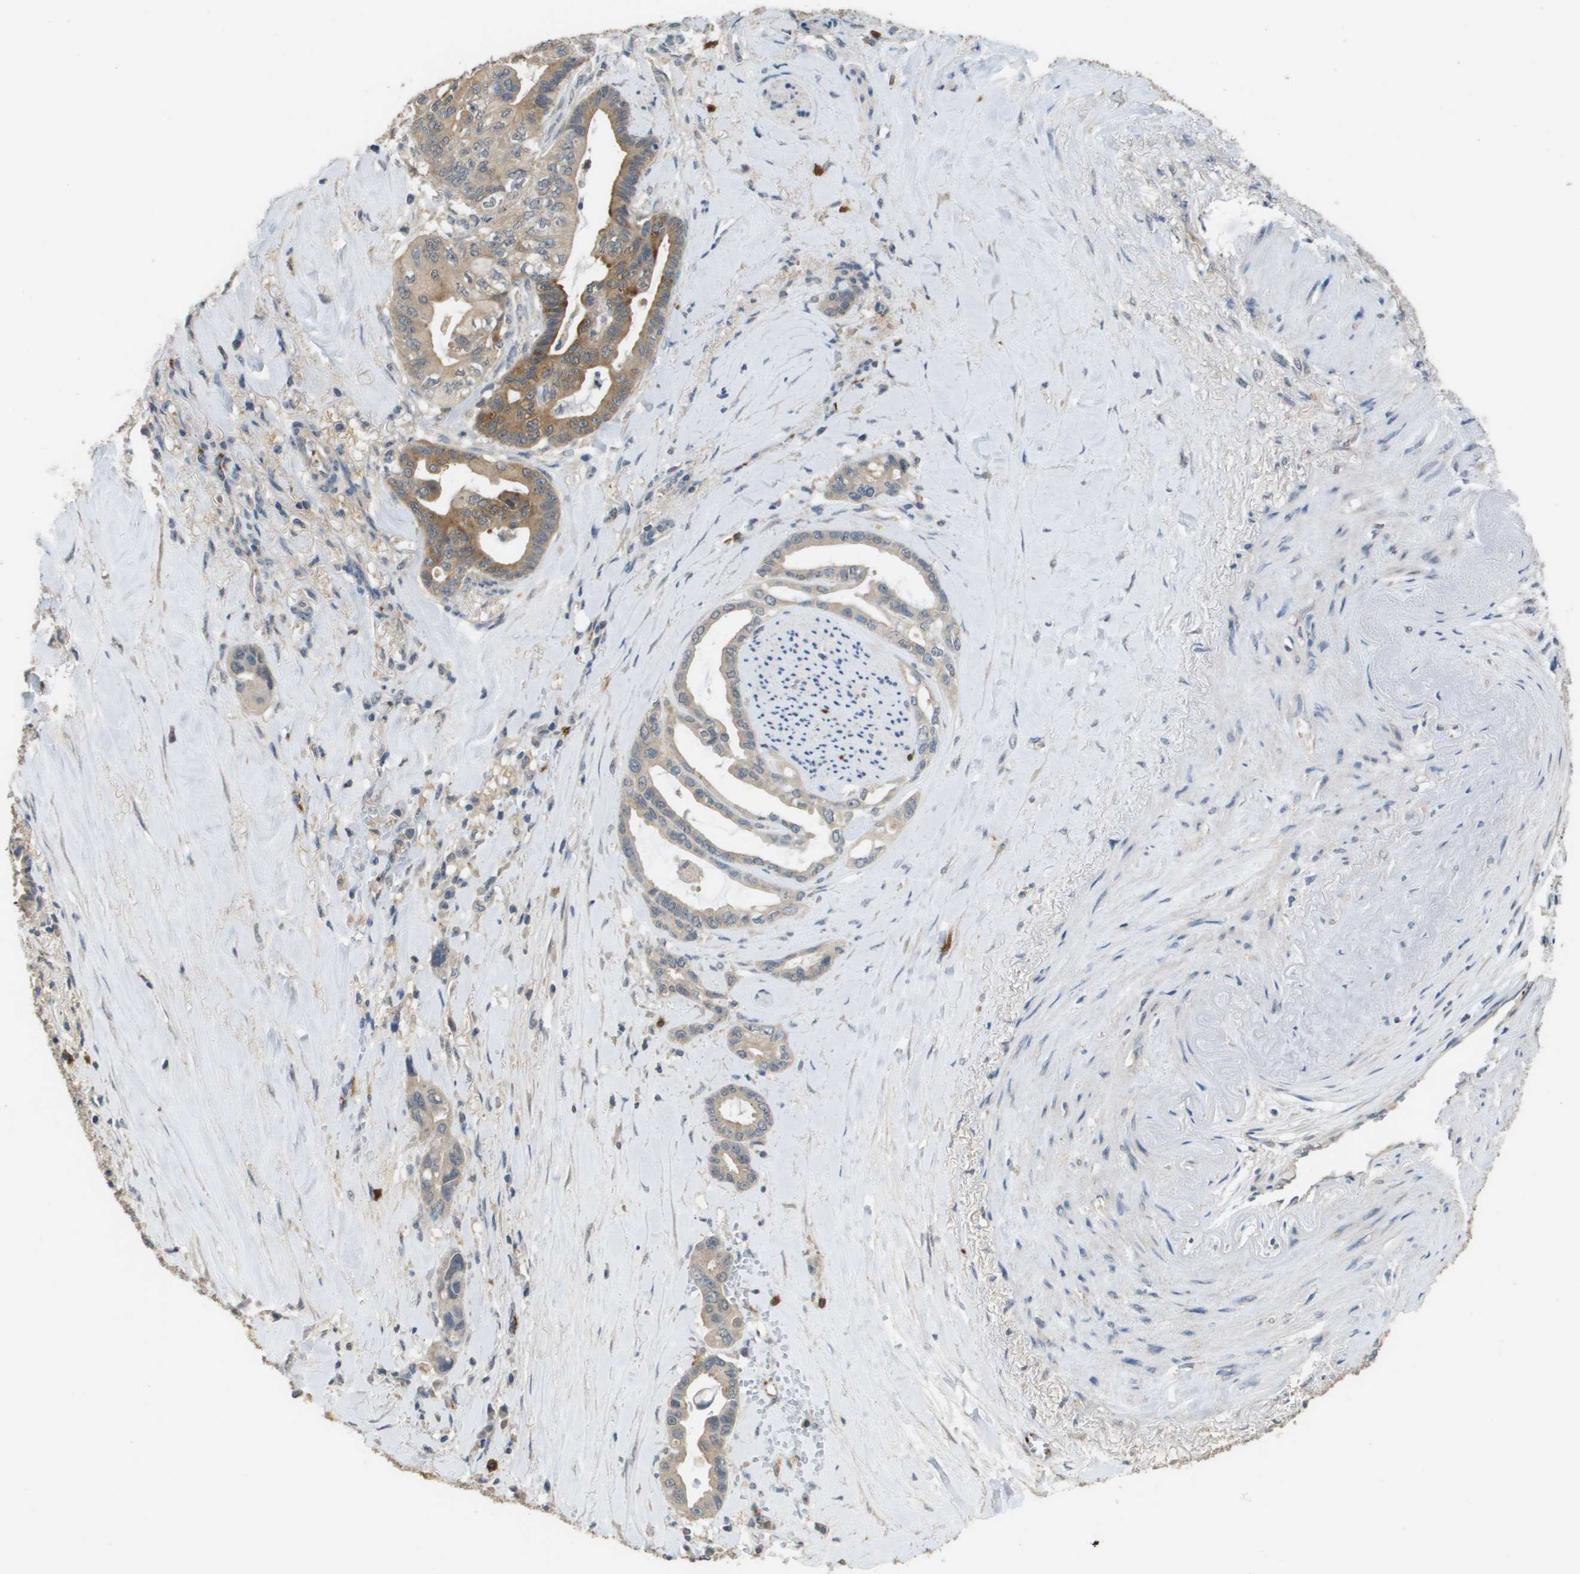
{"staining": {"intensity": "moderate", "quantity": "25%-75%", "location": "cytoplasmic/membranous"}, "tissue": "pancreatic cancer", "cell_type": "Tumor cells", "image_type": "cancer", "snomed": [{"axis": "morphology", "description": "Adenocarcinoma, NOS"}, {"axis": "topography", "description": "Pancreas"}], "caption": "IHC photomicrograph of human pancreatic cancer stained for a protein (brown), which shows medium levels of moderate cytoplasmic/membranous staining in about 25%-75% of tumor cells.", "gene": "RAB27B", "patient": {"sex": "male", "age": 70}}